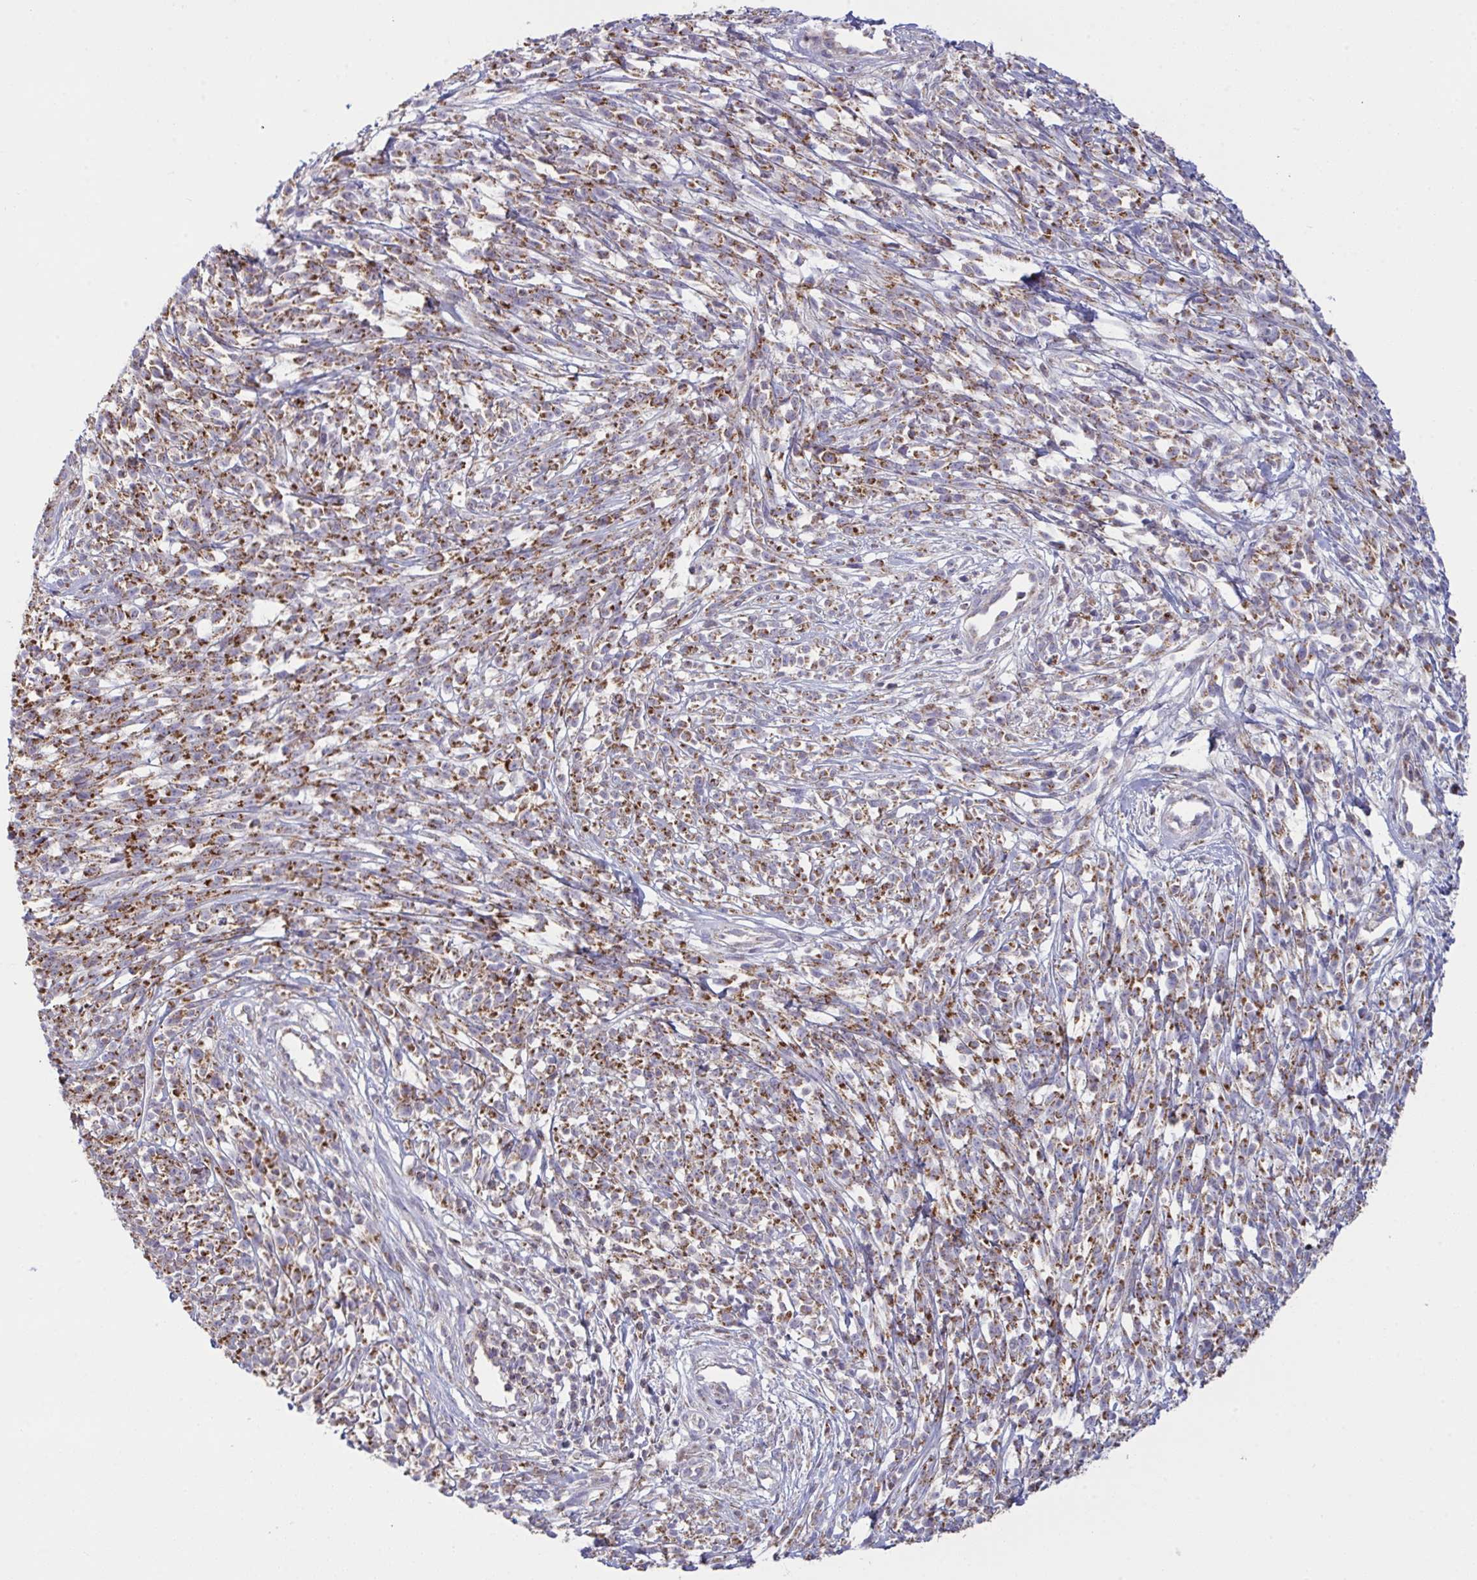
{"staining": {"intensity": "strong", "quantity": ">75%", "location": "cytoplasmic/membranous"}, "tissue": "melanoma", "cell_type": "Tumor cells", "image_type": "cancer", "snomed": [{"axis": "morphology", "description": "Malignant melanoma, NOS"}, {"axis": "topography", "description": "Skin"}, {"axis": "topography", "description": "Skin of trunk"}], "caption": "A high amount of strong cytoplasmic/membranous staining is appreciated in about >75% of tumor cells in malignant melanoma tissue. (IHC, brightfield microscopy, high magnification).", "gene": "MICOS10", "patient": {"sex": "male", "age": 74}}